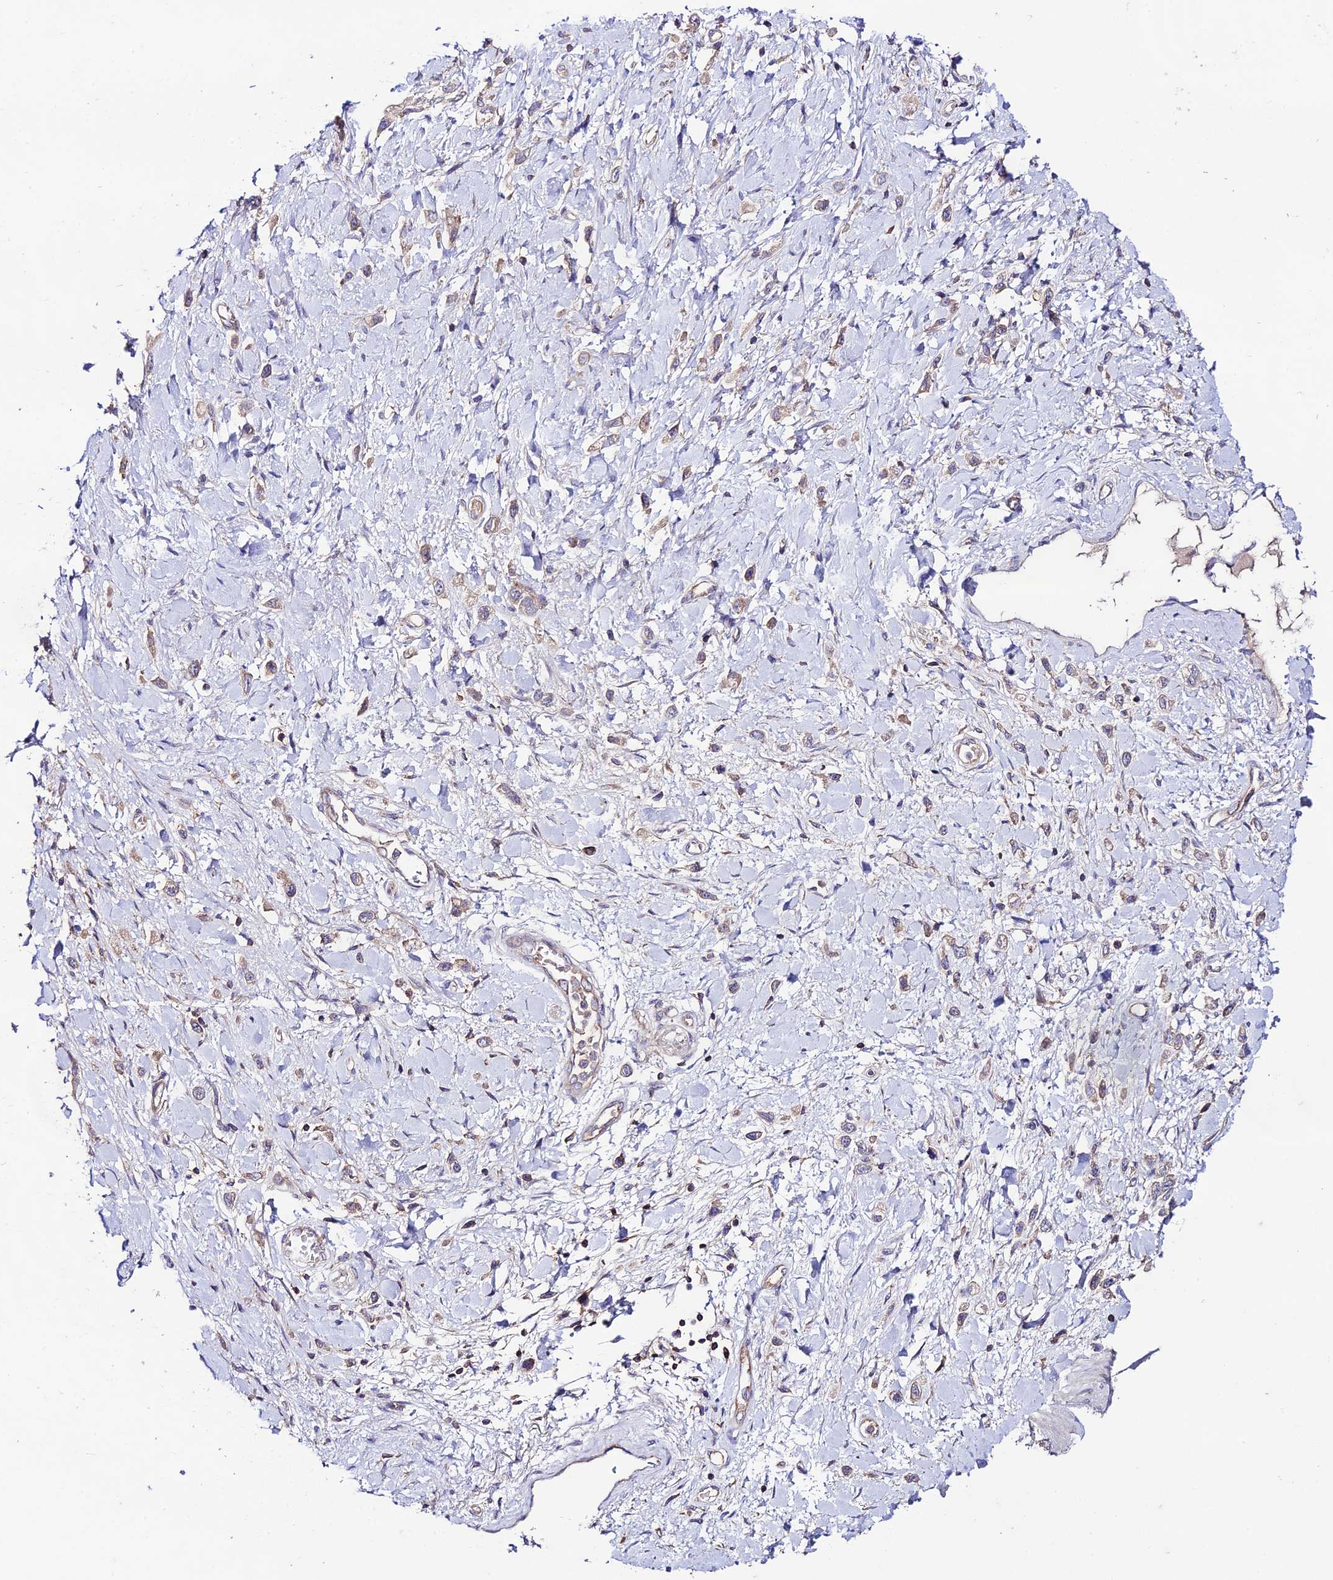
{"staining": {"intensity": "weak", "quantity": "<25%", "location": "cytoplasmic/membranous"}, "tissue": "stomach cancer", "cell_type": "Tumor cells", "image_type": "cancer", "snomed": [{"axis": "morphology", "description": "Adenocarcinoma, NOS"}, {"axis": "topography", "description": "Stomach"}], "caption": "Human adenocarcinoma (stomach) stained for a protein using immunohistochemistry (IHC) exhibits no positivity in tumor cells.", "gene": "BRME1", "patient": {"sex": "female", "age": 65}}